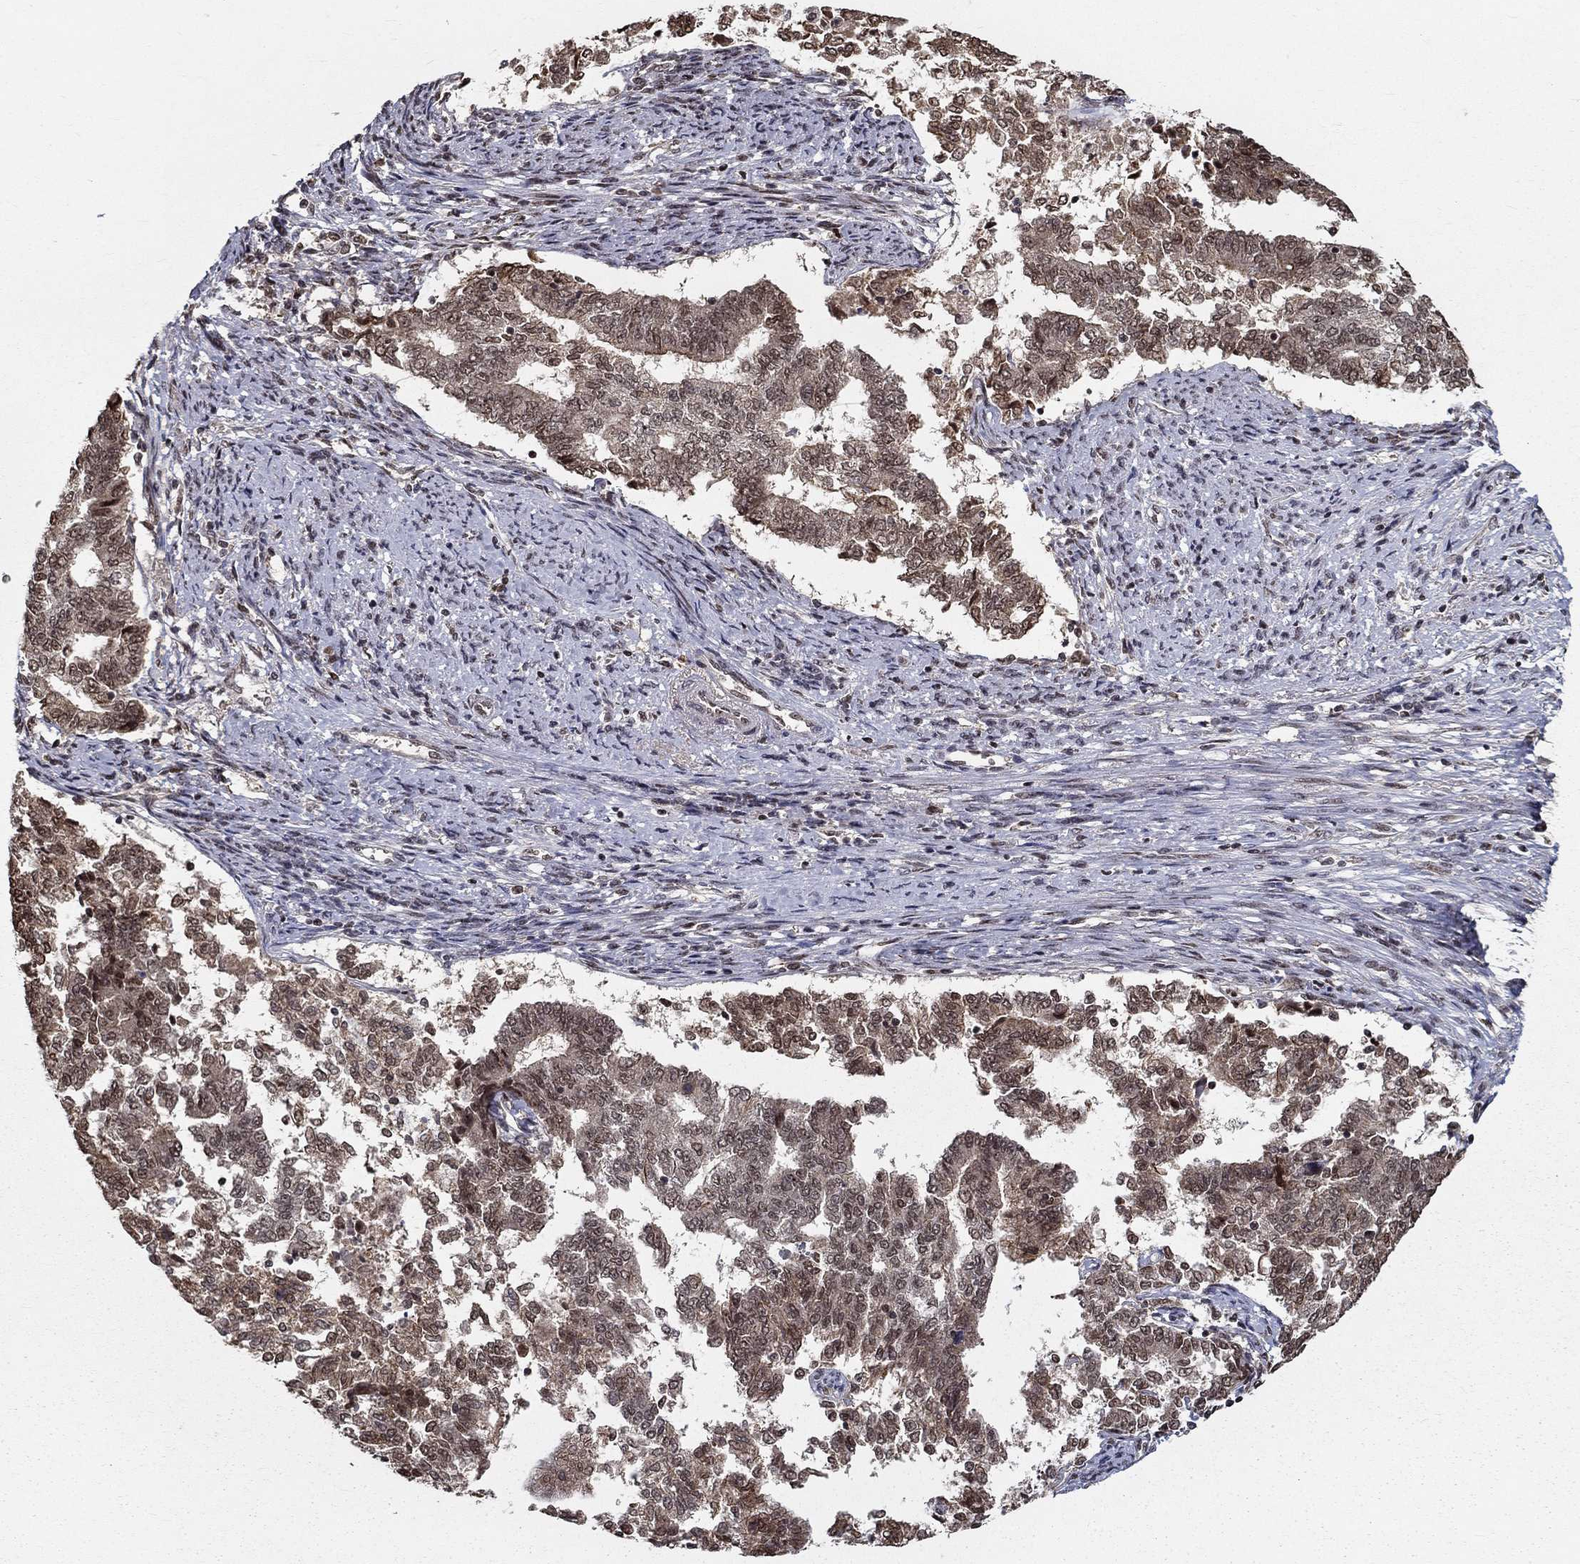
{"staining": {"intensity": "weak", "quantity": ">75%", "location": "cytoplasmic/membranous"}, "tissue": "endometrial cancer", "cell_type": "Tumor cells", "image_type": "cancer", "snomed": [{"axis": "morphology", "description": "Adenocarcinoma, NOS"}, {"axis": "topography", "description": "Endometrium"}], "caption": "About >75% of tumor cells in endometrial cancer exhibit weak cytoplasmic/membranous protein positivity as visualized by brown immunohistochemical staining.", "gene": "CDCA7L", "patient": {"sex": "female", "age": 65}}